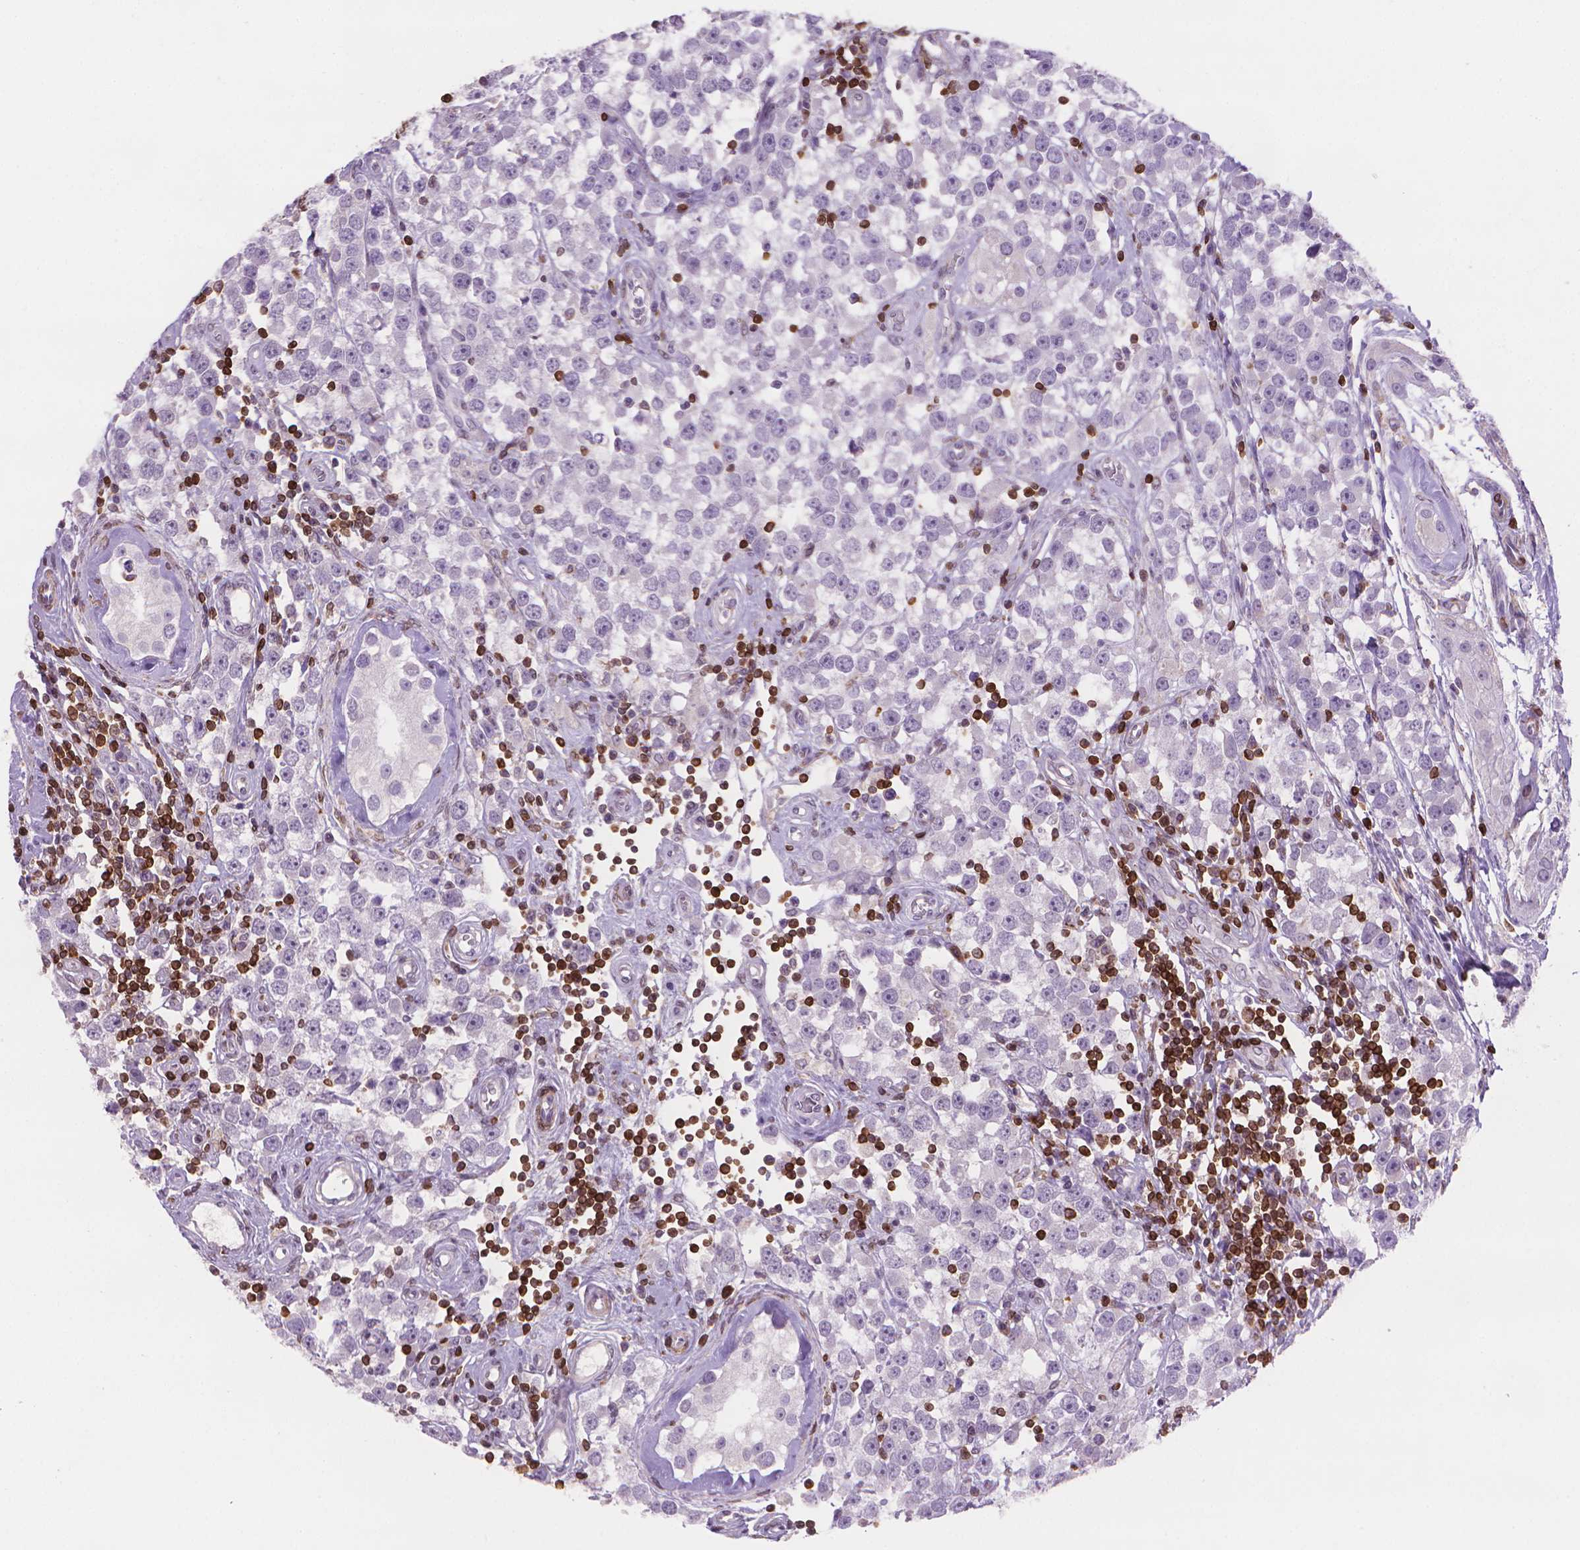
{"staining": {"intensity": "negative", "quantity": "none", "location": "none"}, "tissue": "testis cancer", "cell_type": "Tumor cells", "image_type": "cancer", "snomed": [{"axis": "morphology", "description": "Seminoma, NOS"}, {"axis": "topography", "description": "Testis"}], "caption": "High power microscopy photomicrograph of an immunohistochemistry photomicrograph of testis cancer (seminoma), revealing no significant expression in tumor cells.", "gene": "BCL2", "patient": {"sex": "male", "age": 34}}